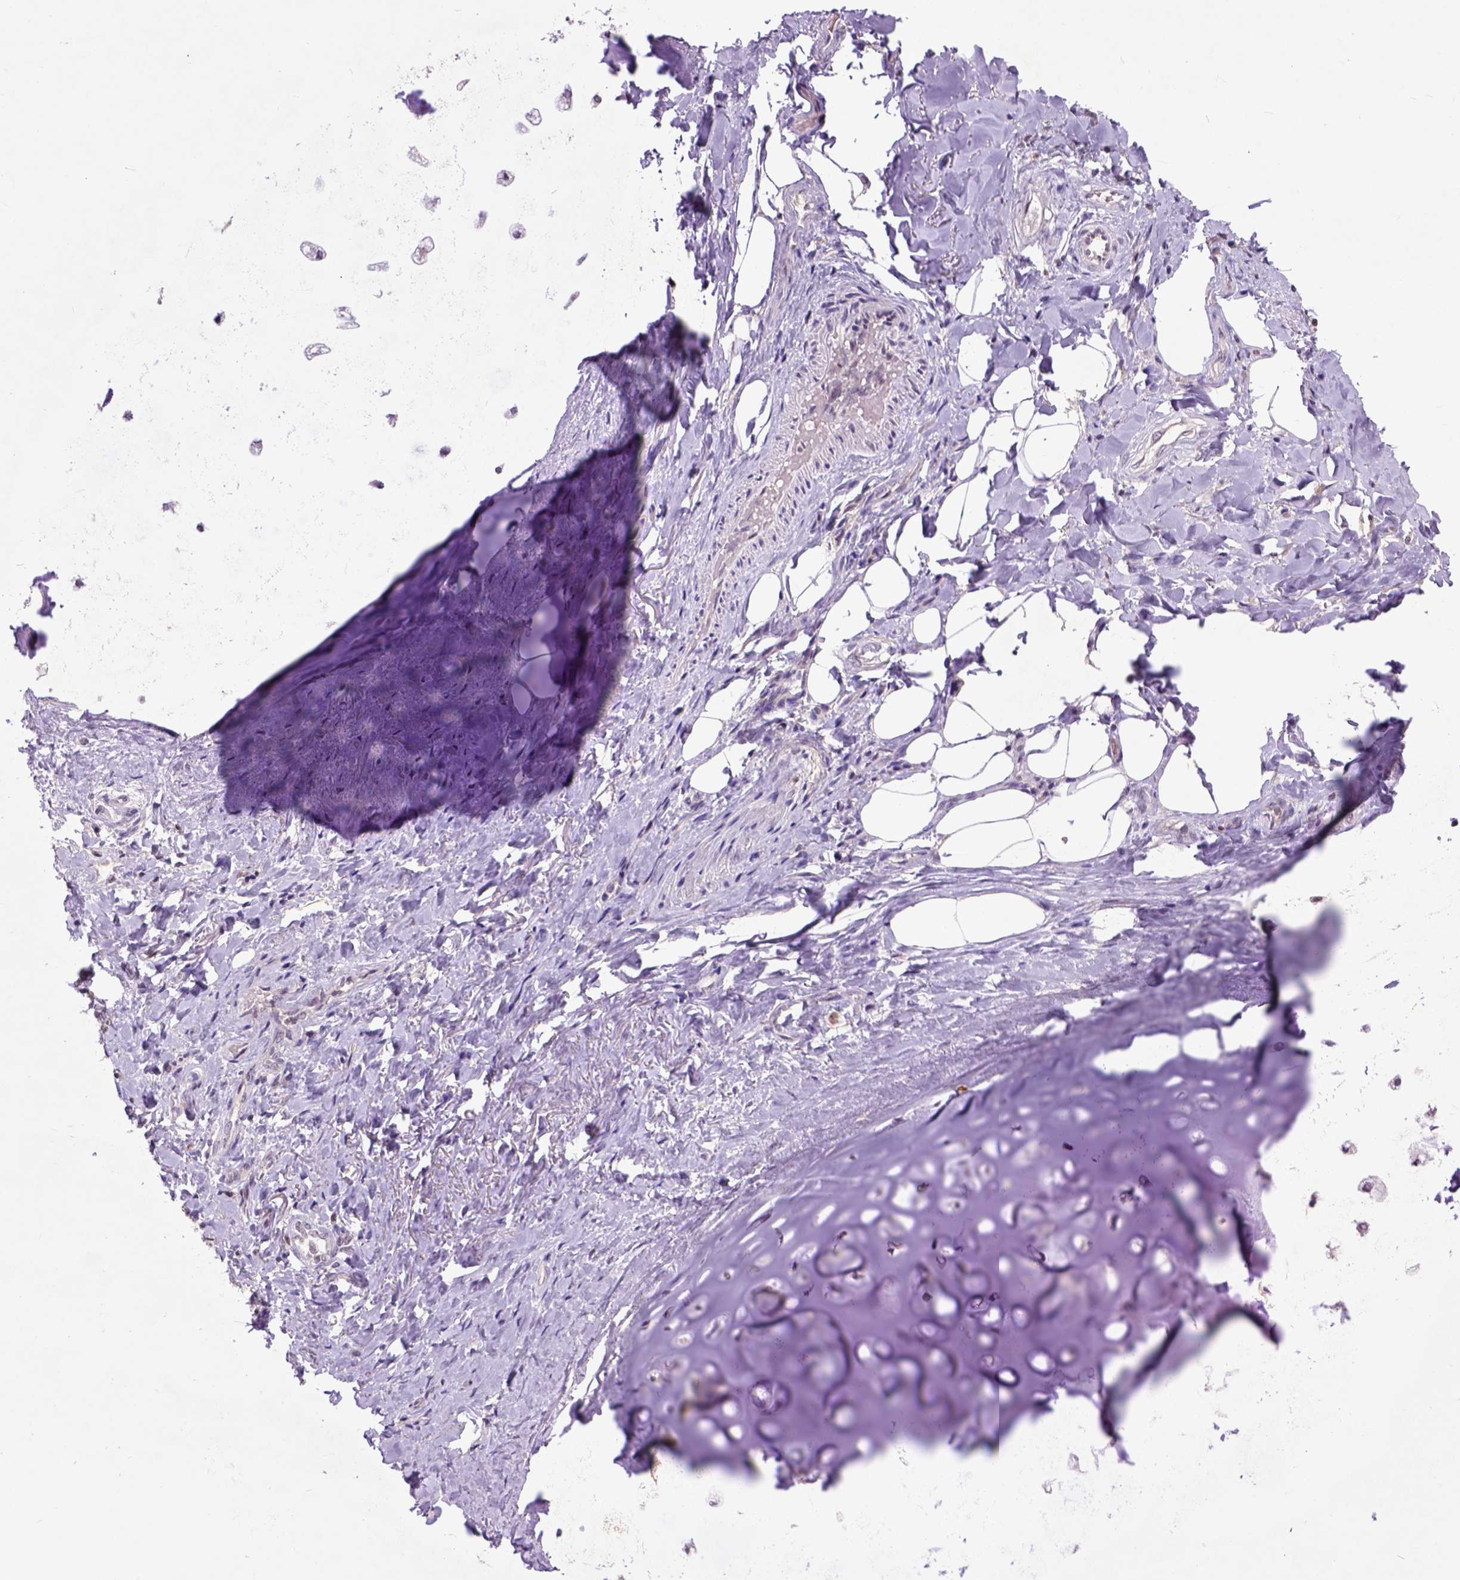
{"staining": {"intensity": "negative", "quantity": "none", "location": "none"}, "tissue": "adipose tissue", "cell_type": "Adipocytes", "image_type": "normal", "snomed": [{"axis": "morphology", "description": "Normal tissue, NOS"}, {"axis": "topography", "description": "Cartilage tissue"}, {"axis": "topography", "description": "Bronchus"}], "caption": "A high-resolution micrograph shows immunohistochemistry (IHC) staining of benign adipose tissue, which exhibits no significant positivity in adipocytes.", "gene": "RCC2", "patient": {"sex": "male", "age": 64}}